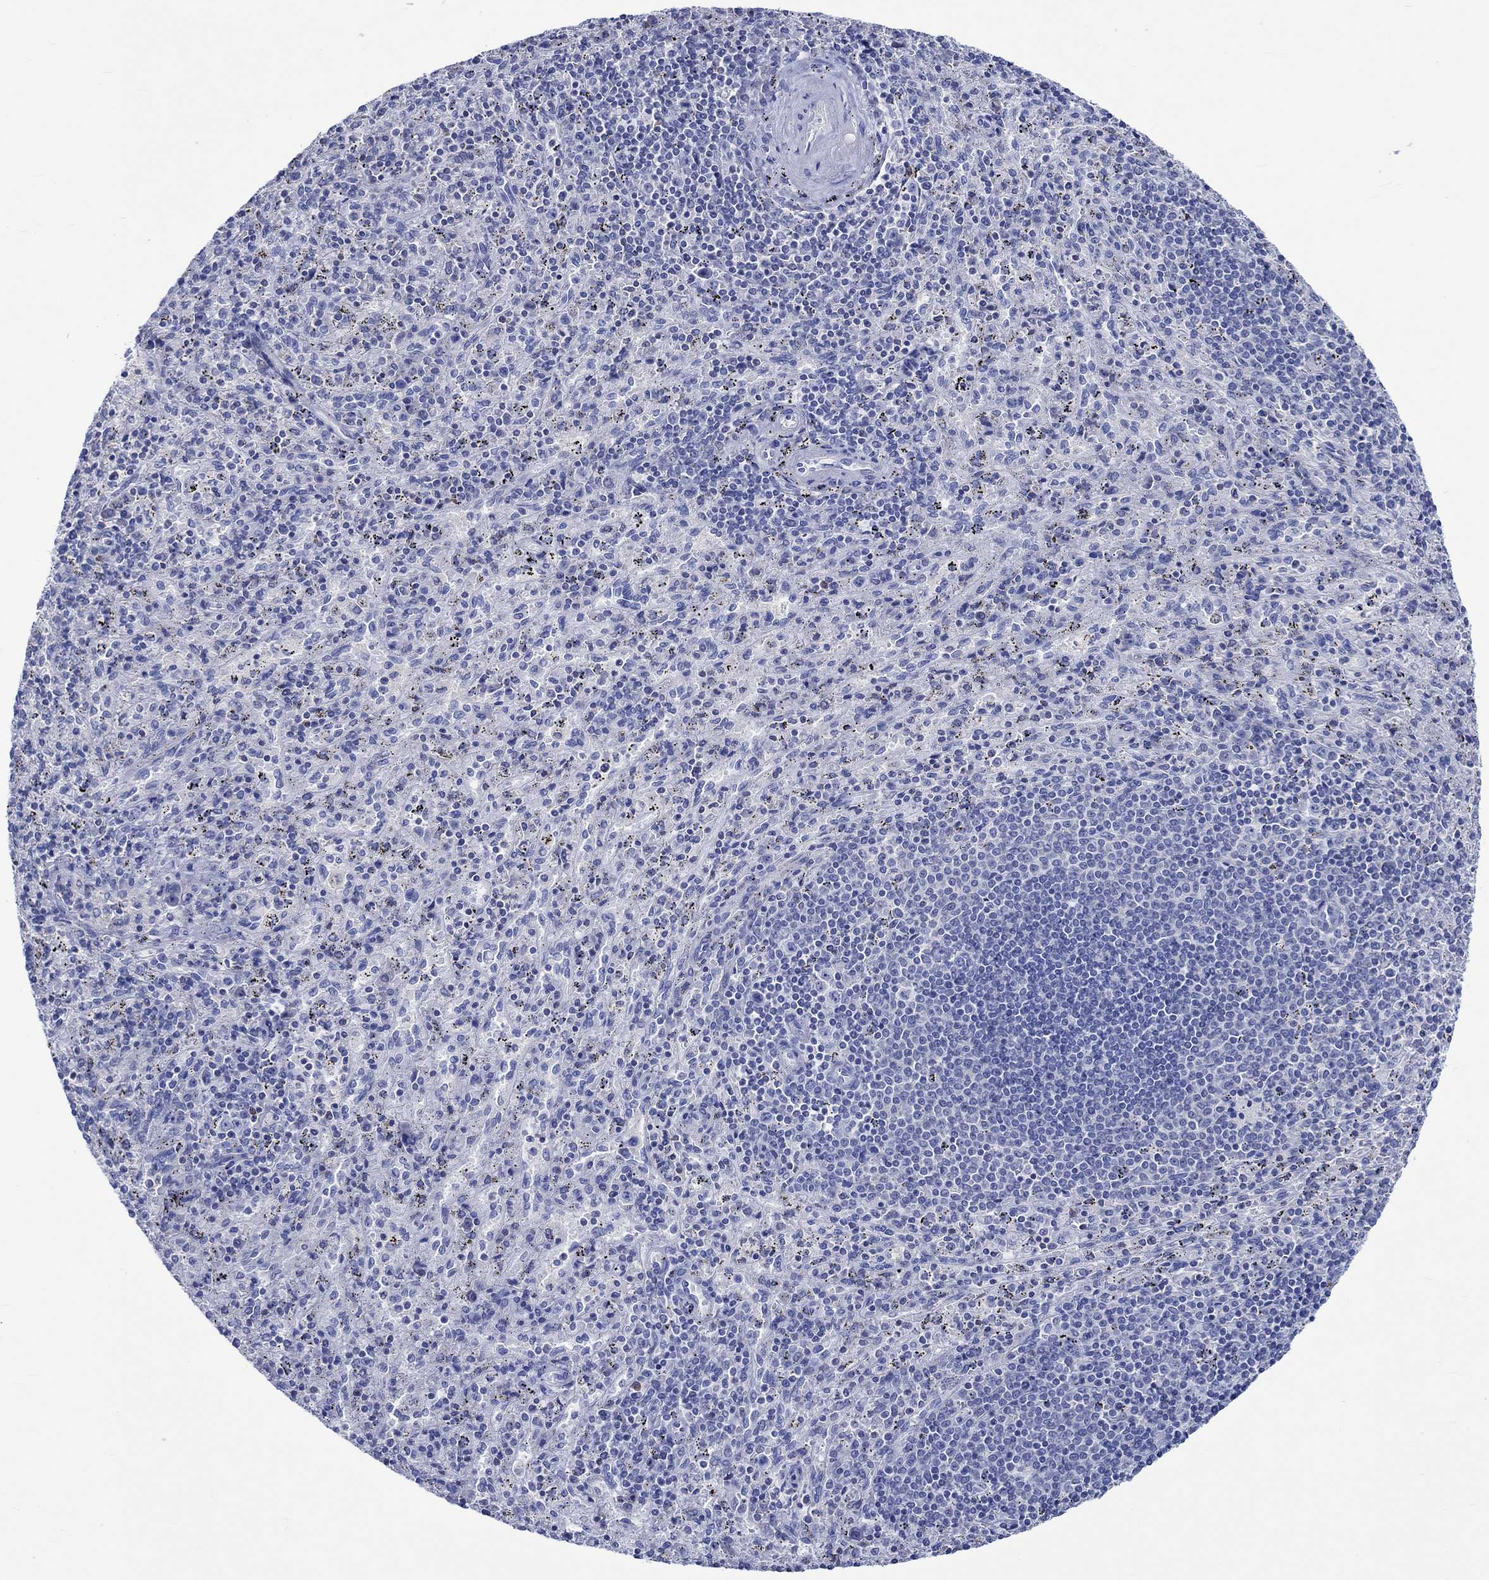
{"staining": {"intensity": "negative", "quantity": "none", "location": "none"}, "tissue": "spleen", "cell_type": "Cells in red pulp", "image_type": "normal", "snomed": [{"axis": "morphology", "description": "Normal tissue, NOS"}, {"axis": "topography", "description": "Spleen"}], "caption": "Protein analysis of unremarkable spleen displays no significant staining in cells in red pulp. The staining was performed using DAB to visualize the protein expression in brown, while the nuclei were stained in blue with hematoxylin (Magnification: 20x).", "gene": "PTPRN2", "patient": {"sex": "male", "age": 57}}